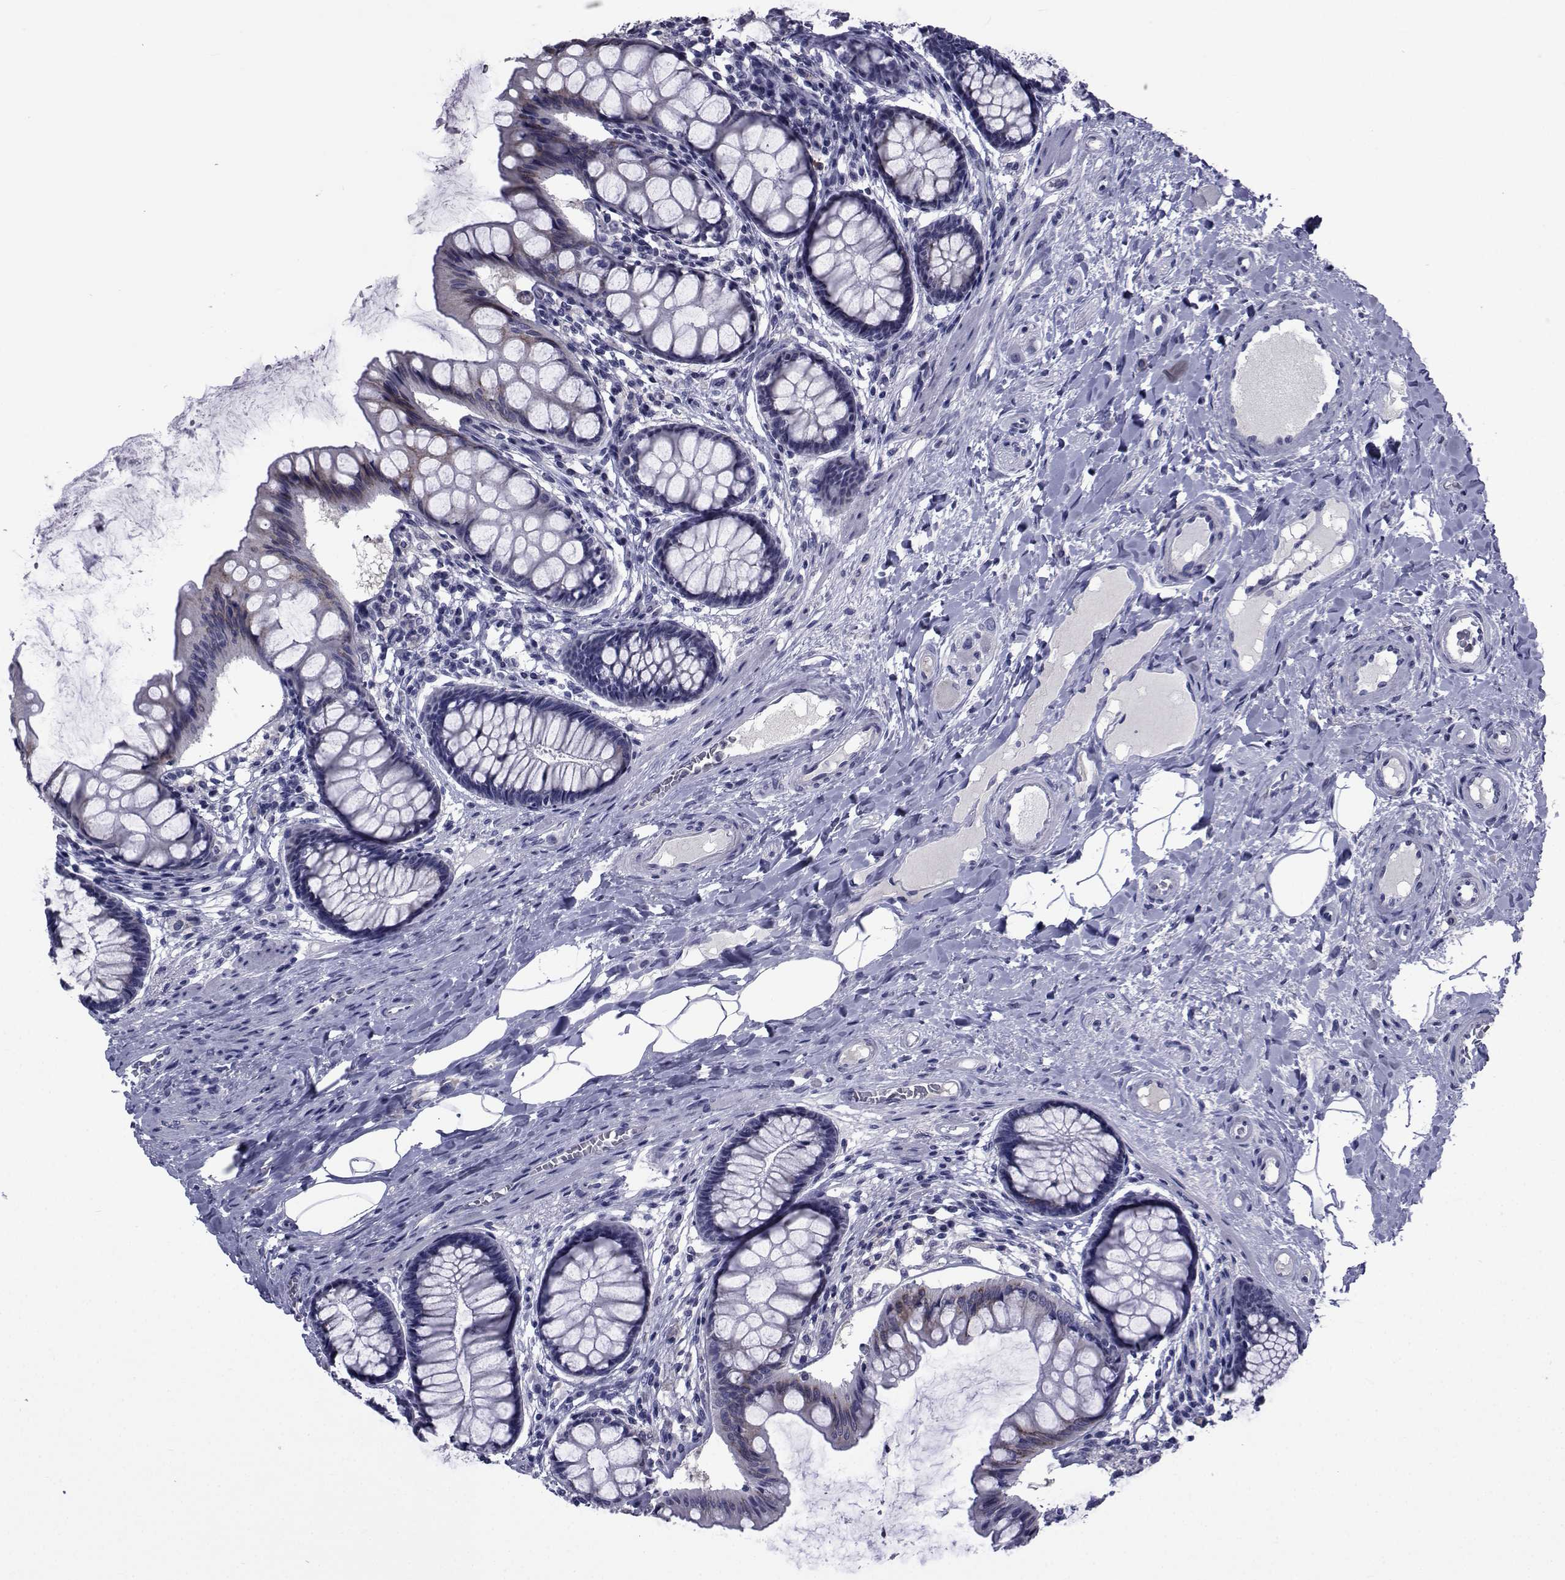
{"staining": {"intensity": "negative", "quantity": "none", "location": "none"}, "tissue": "colon", "cell_type": "Endothelial cells", "image_type": "normal", "snomed": [{"axis": "morphology", "description": "Normal tissue, NOS"}, {"axis": "topography", "description": "Colon"}], "caption": "This is an immunohistochemistry photomicrograph of benign human colon. There is no staining in endothelial cells.", "gene": "SEMA5B", "patient": {"sex": "female", "age": 65}}